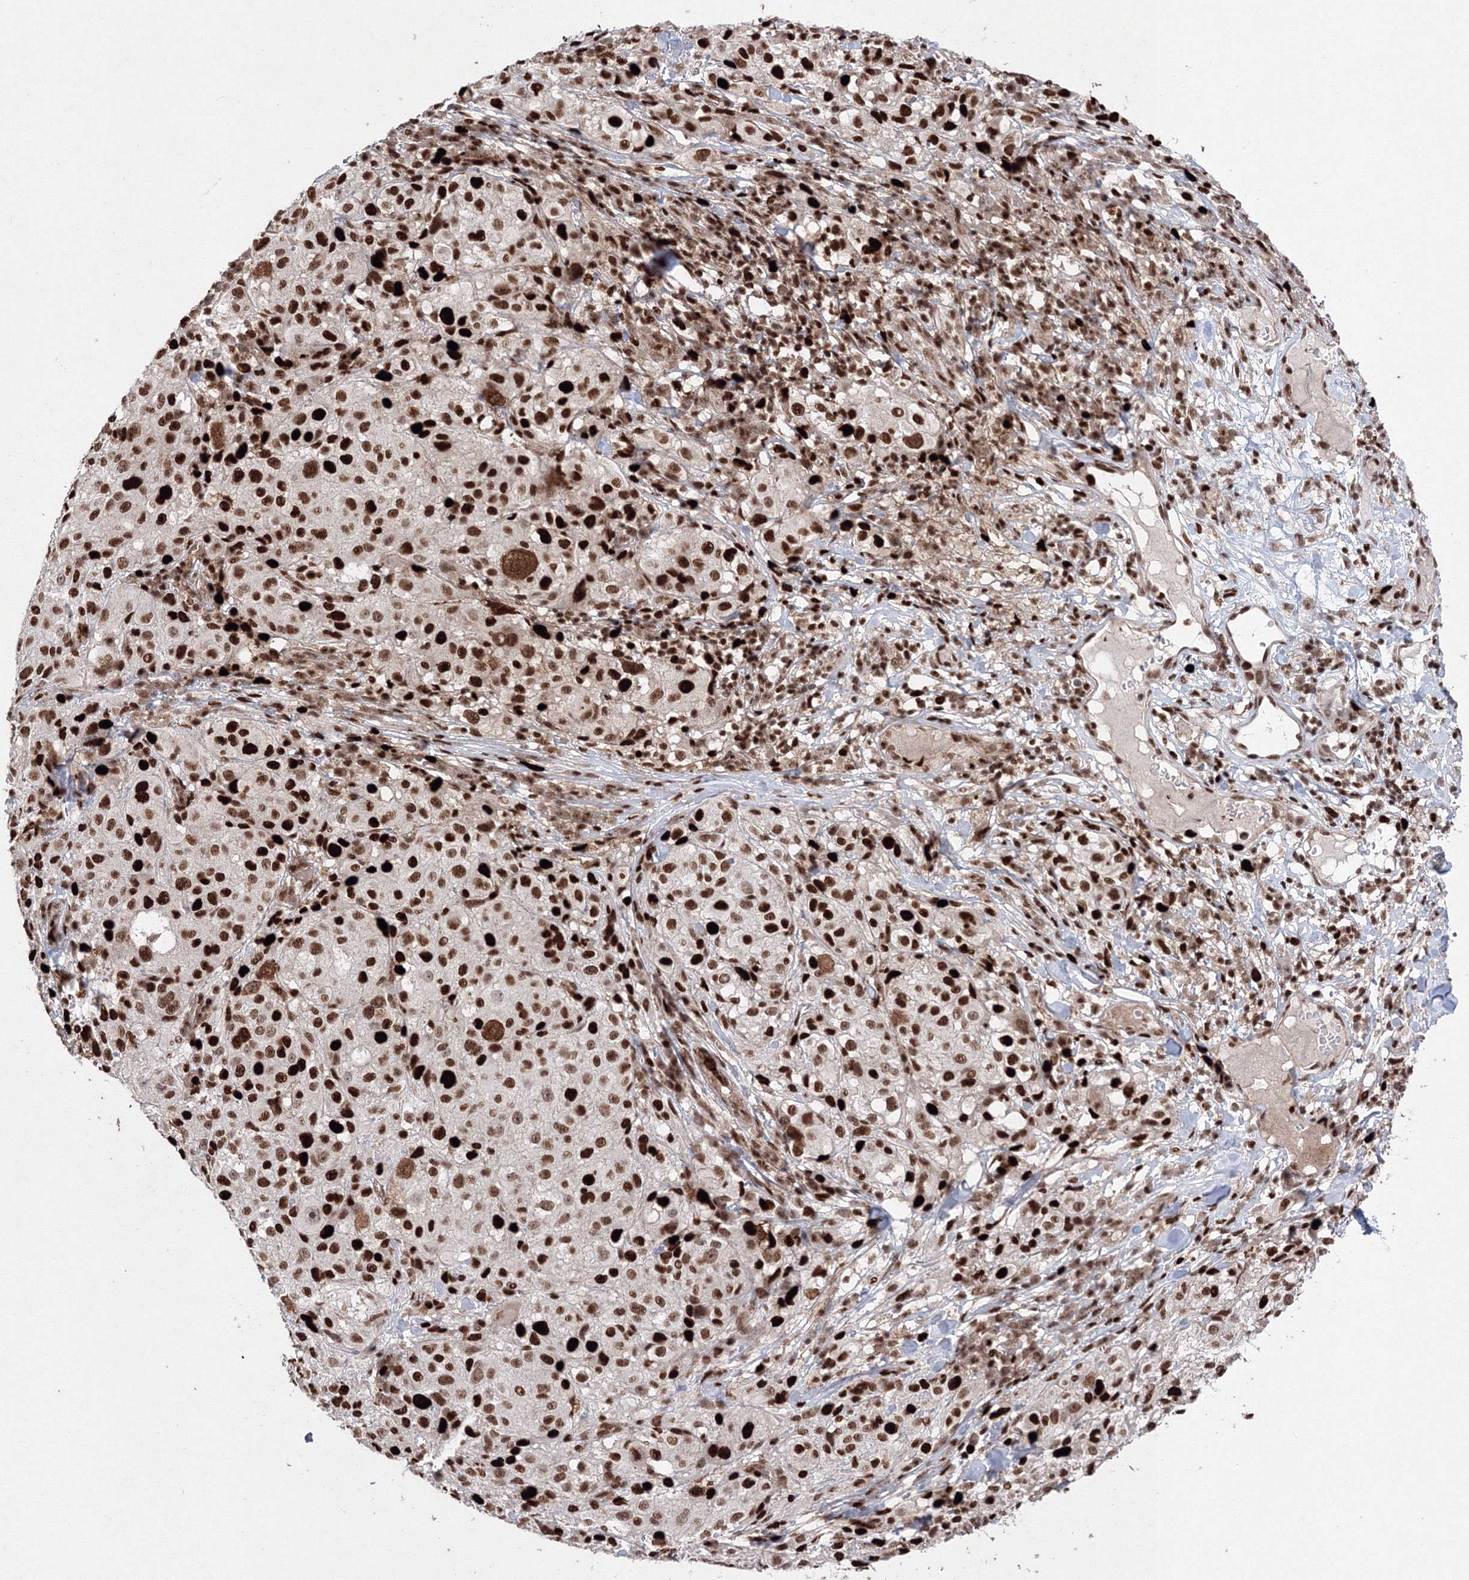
{"staining": {"intensity": "strong", "quantity": ">75%", "location": "nuclear"}, "tissue": "melanoma", "cell_type": "Tumor cells", "image_type": "cancer", "snomed": [{"axis": "morphology", "description": "Necrosis, NOS"}, {"axis": "morphology", "description": "Malignant melanoma, NOS"}, {"axis": "topography", "description": "Skin"}], "caption": "Protein staining demonstrates strong nuclear positivity in approximately >75% of tumor cells in malignant melanoma.", "gene": "LIG1", "patient": {"sex": "female", "age": 87}}